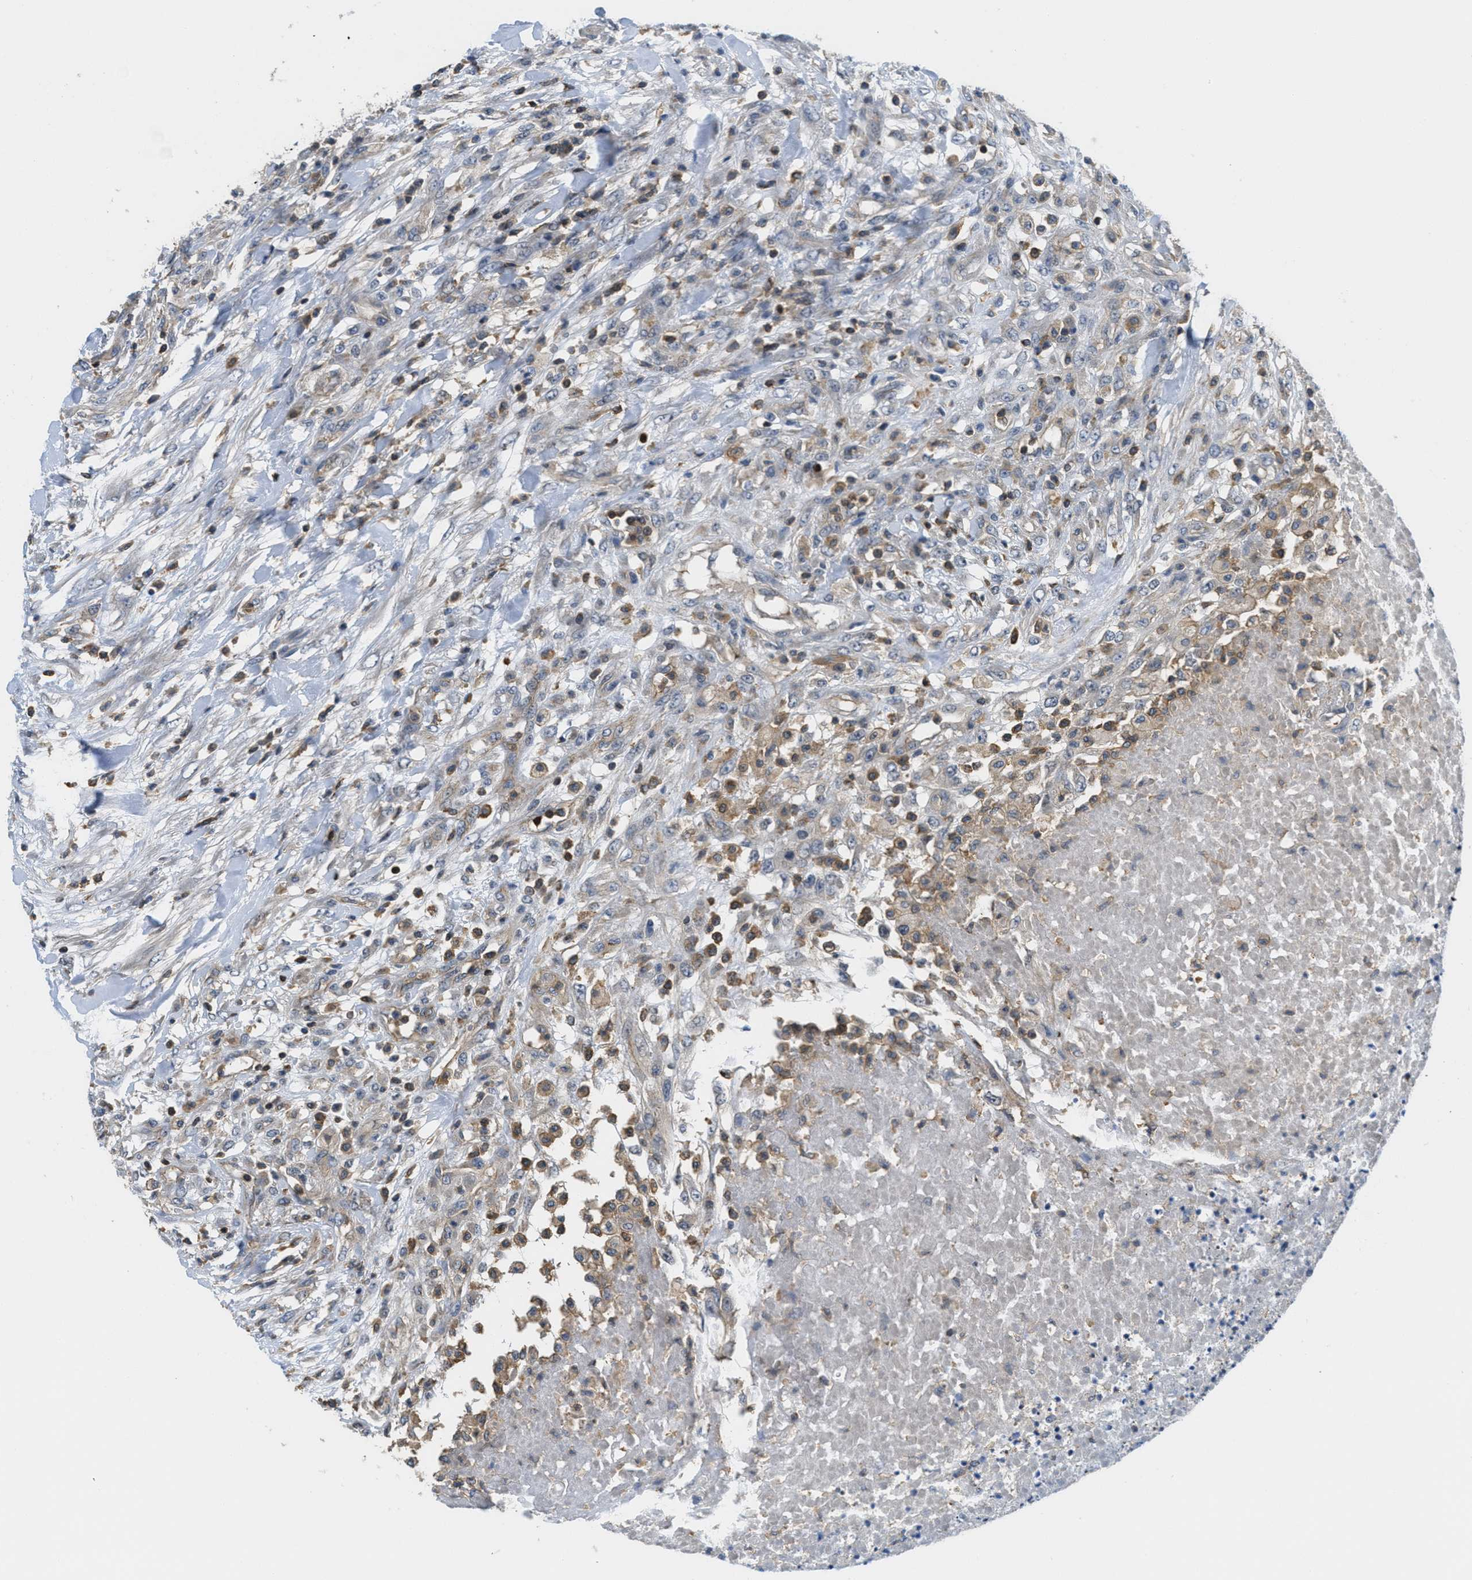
{"staining": {"intensity": "weak", "quantity": "<25%", "location": "cytoplasmic/membranous"}, "tissue": "testis cancer", "cell_type": "Tumor cells", "image_type": "cancer", "snomed": [{"axis": "morphology", "description": "Seminoma, NOS"}, {"axis": "topography", "description": "Testis"}], "caption": "An IHC photomicrograph of testis cancer (seminoma) is shown. There is no staining in tumor cells of testis cancer (seminoma).", "gene": "GRIK2", "patient": {"sex": "male", "age": 59}}